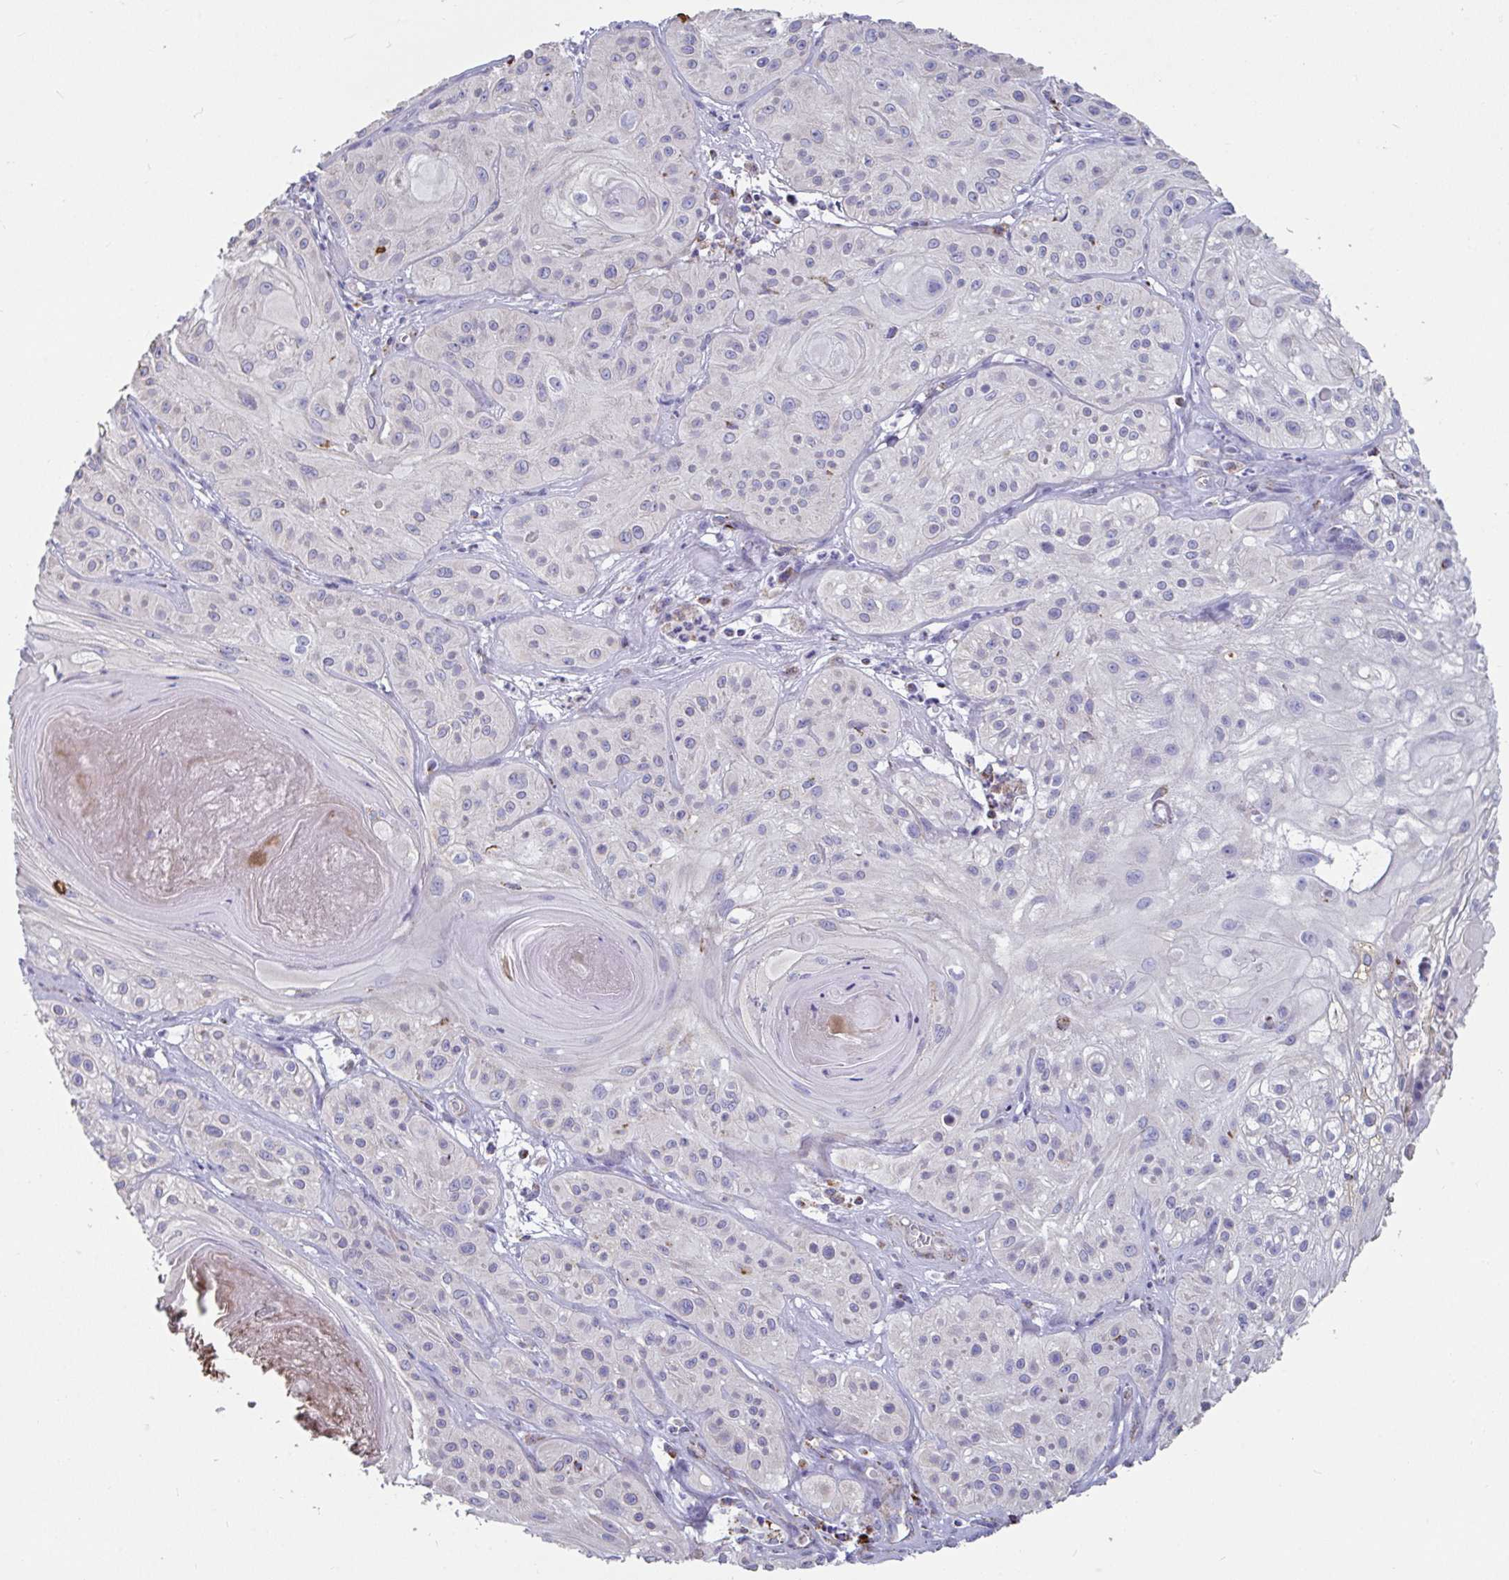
{"staining": {"intensity": "negative", "quantity": "none", "location": "none"}, "tissue": "skin cancer", "cell_type": "Tumor cells", "image_type": "cancer", "snomed": [{"axis": "morphology", "description": "Squamous cell carcinoma, NOS"}, {"axis": "topography", "description": "Skin"}], "caption": "Immunohistochemistry of human skin cancer demonstrates no positivity in tumor cells. Nuclei are stained in blue.", "gene": "BCAT2", "patient": {"sex": "male", "age": 85}}